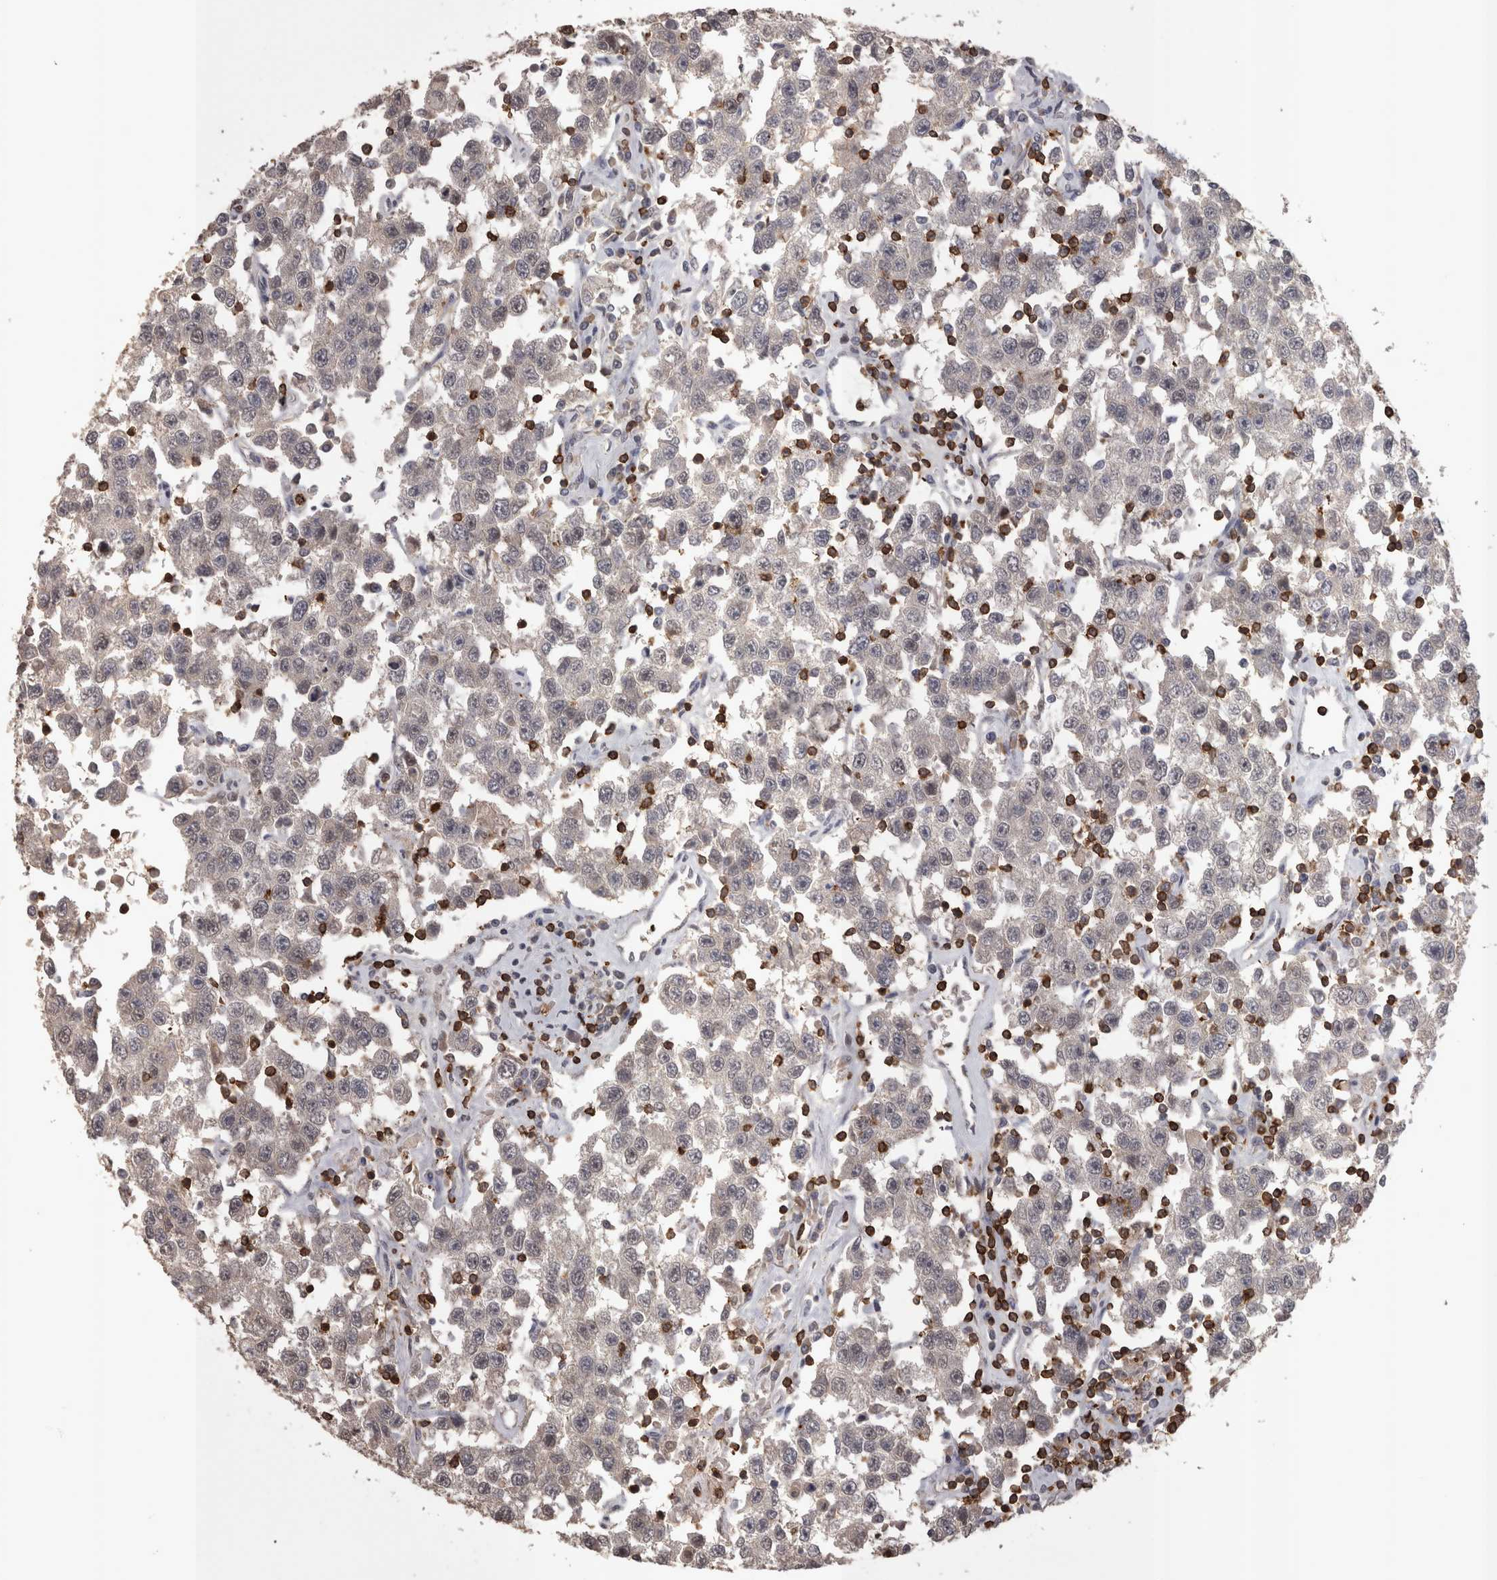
{"staining": {"intensity": "weak", "quantity": "<25%", "location": "cytoplasmic/membranous"}, "tissue": "testis cancer", "cell_type": "Tumor cells", "image_type": "cancer", "snomed": [{"axis": "morphology", "description": "Seminoma, NOS"}, {"axis": "topography", "description": "Testis"}], "caption": "IHC image of neoplastic tissue: testis seminoma stained with DAB (3,3'-diaminobenzidine) shows no significant protein positivity in tumor cells.", "gene": "SKAP1", "patient": {"sex": "male", "age": 41}}